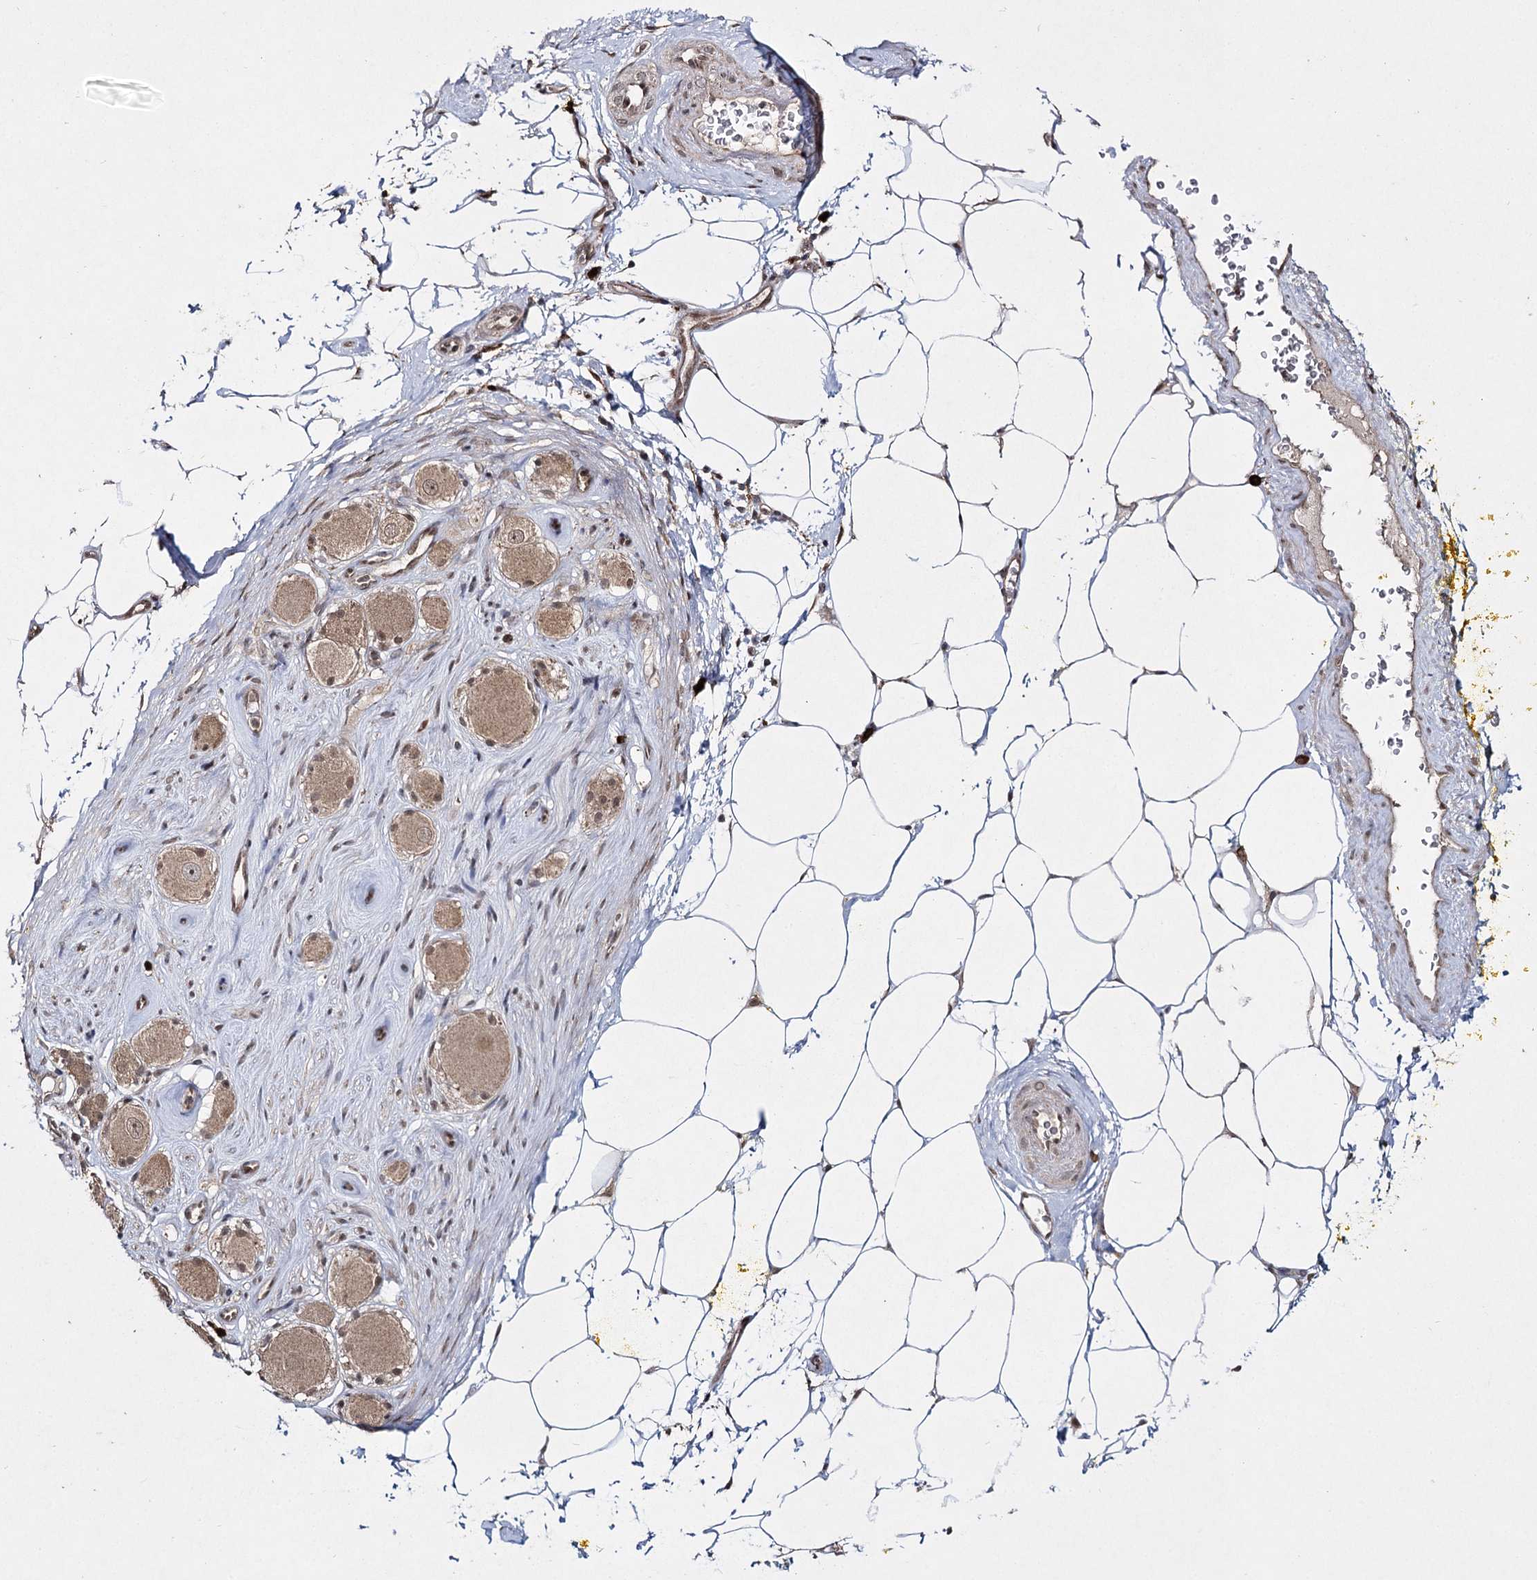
{"staining": {"intensity": "moderate", "quantity": ">75%", "location": "nuclear"}, "tissue": "adipose tissue", "cell_type": "Adipocytes", "image_type": "normal", "snomed": [{"axis": "morphology", "description": "Normal tissue, NOS"}, {"axis": "morphology", "description": "Adenocarcinoma, Low grade"}, {"axis": "topography", "description": "Prostate"}, {"axis": "topography", "description": "Peripheral nerve tissue"}], "caption": "A micrograph of human adipose tissue stained for a protein reveals moderate nuclear brown staining in adipocytes. (Brightfield microscopy of DAB IHC at high magnification).", "gene": "TRNT1", "patient": {"sex": "male", "age": 63}}